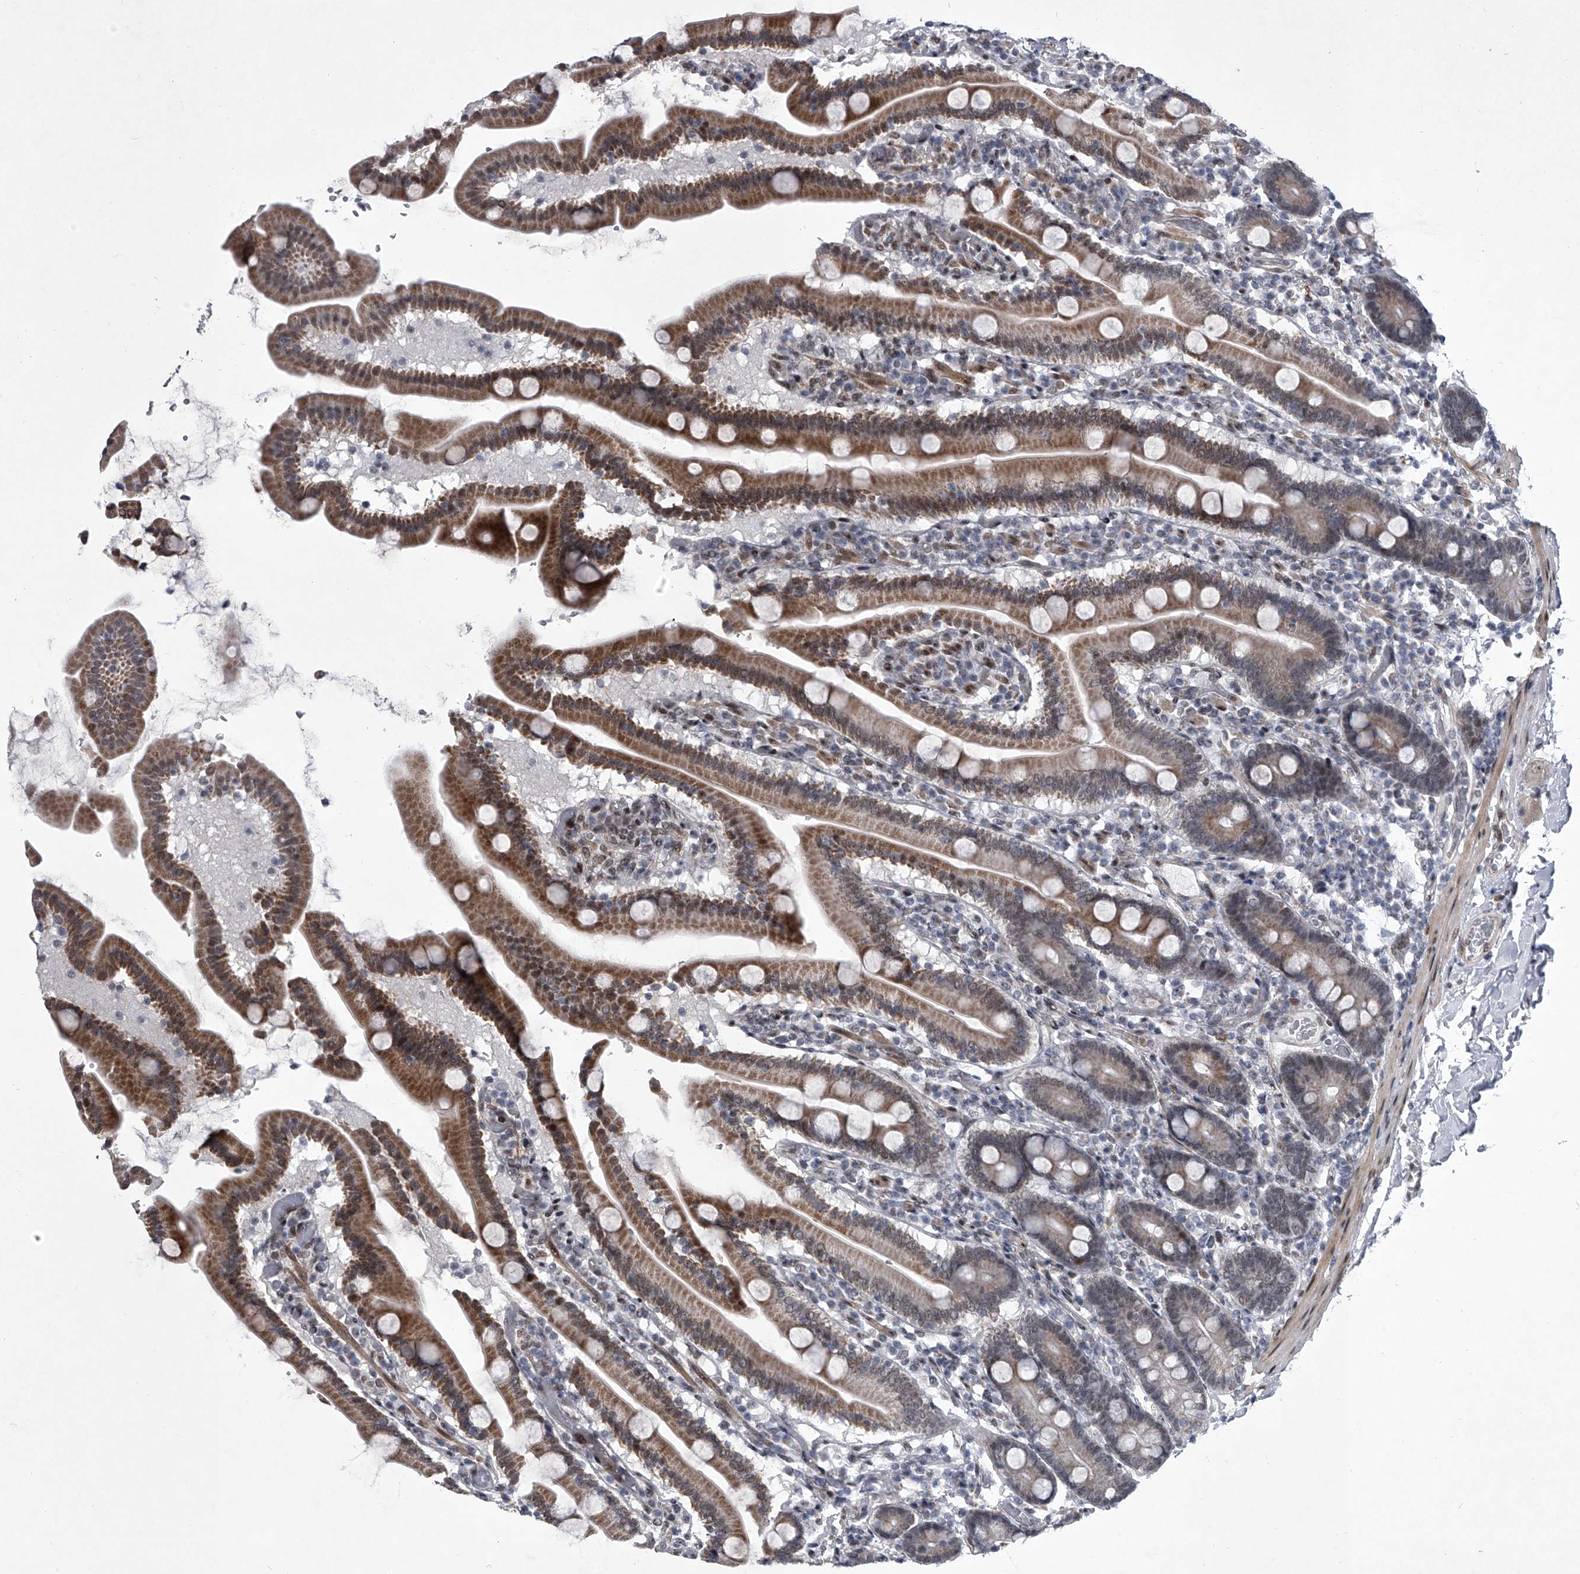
{"staining": {"intensity": "moderate", "quantity": "25%-75%", "location": "cytoplasmic/membranous,nuclear"}, "tissue": "duodenum", "cell_type": "Glandular cells", "image_type": "normal", "snomed": [{"axis": "morphology", "description": "Normal tissue, NOS"}, {"axis": "topography", "description": "Duodenum"}], "caption": "An immunohistochemistry micrograph of benign tissue is shown. Protein staining in brown labels moderate cytoplasmic/membranous,nuclear positivity in duodenum within glandular cells.", "gene": "MLLT1", "patient": {"sex": "male", "age": 55}}